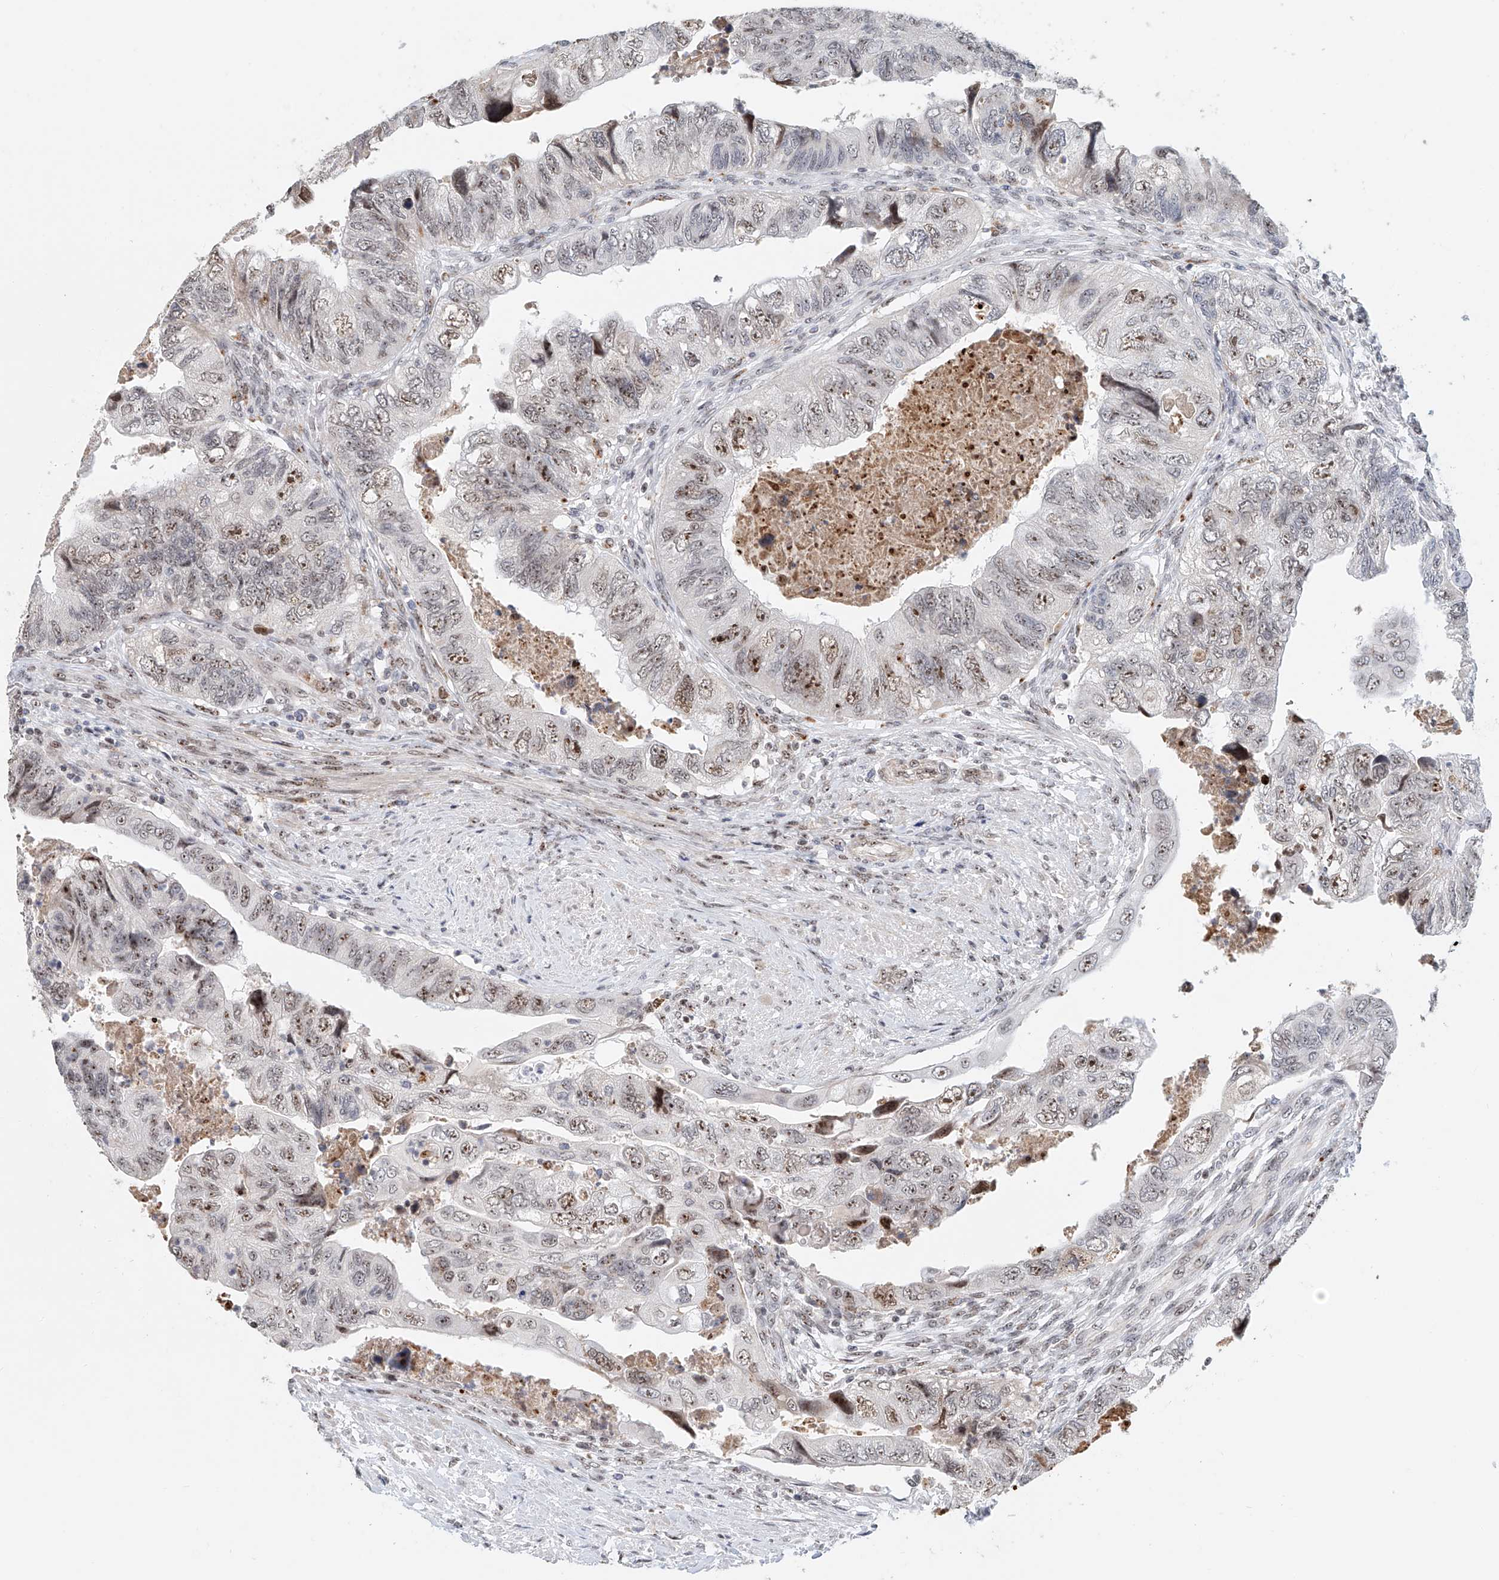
{"staining": {"intensity": "moderate", "quantity": "25%-75%", "location": "nuclear"}, "tissue": "colorectal cancer", "cell_type": "Tumor cells", "image_type": "cancer", "snomed": [{"axis": "morphology", "description": "Adenocarcinoma, NOS"}, {"axis": "topography", "description": "Rectum"}], "caption": "Protein staining exhibits moderate nuclear positivity in approximately 25%-75% of tumor cells in colorectal cancer (adenocarcinoma).", "gene": "PRUNE2", "patient": {"sex": "male", "age": 63}}